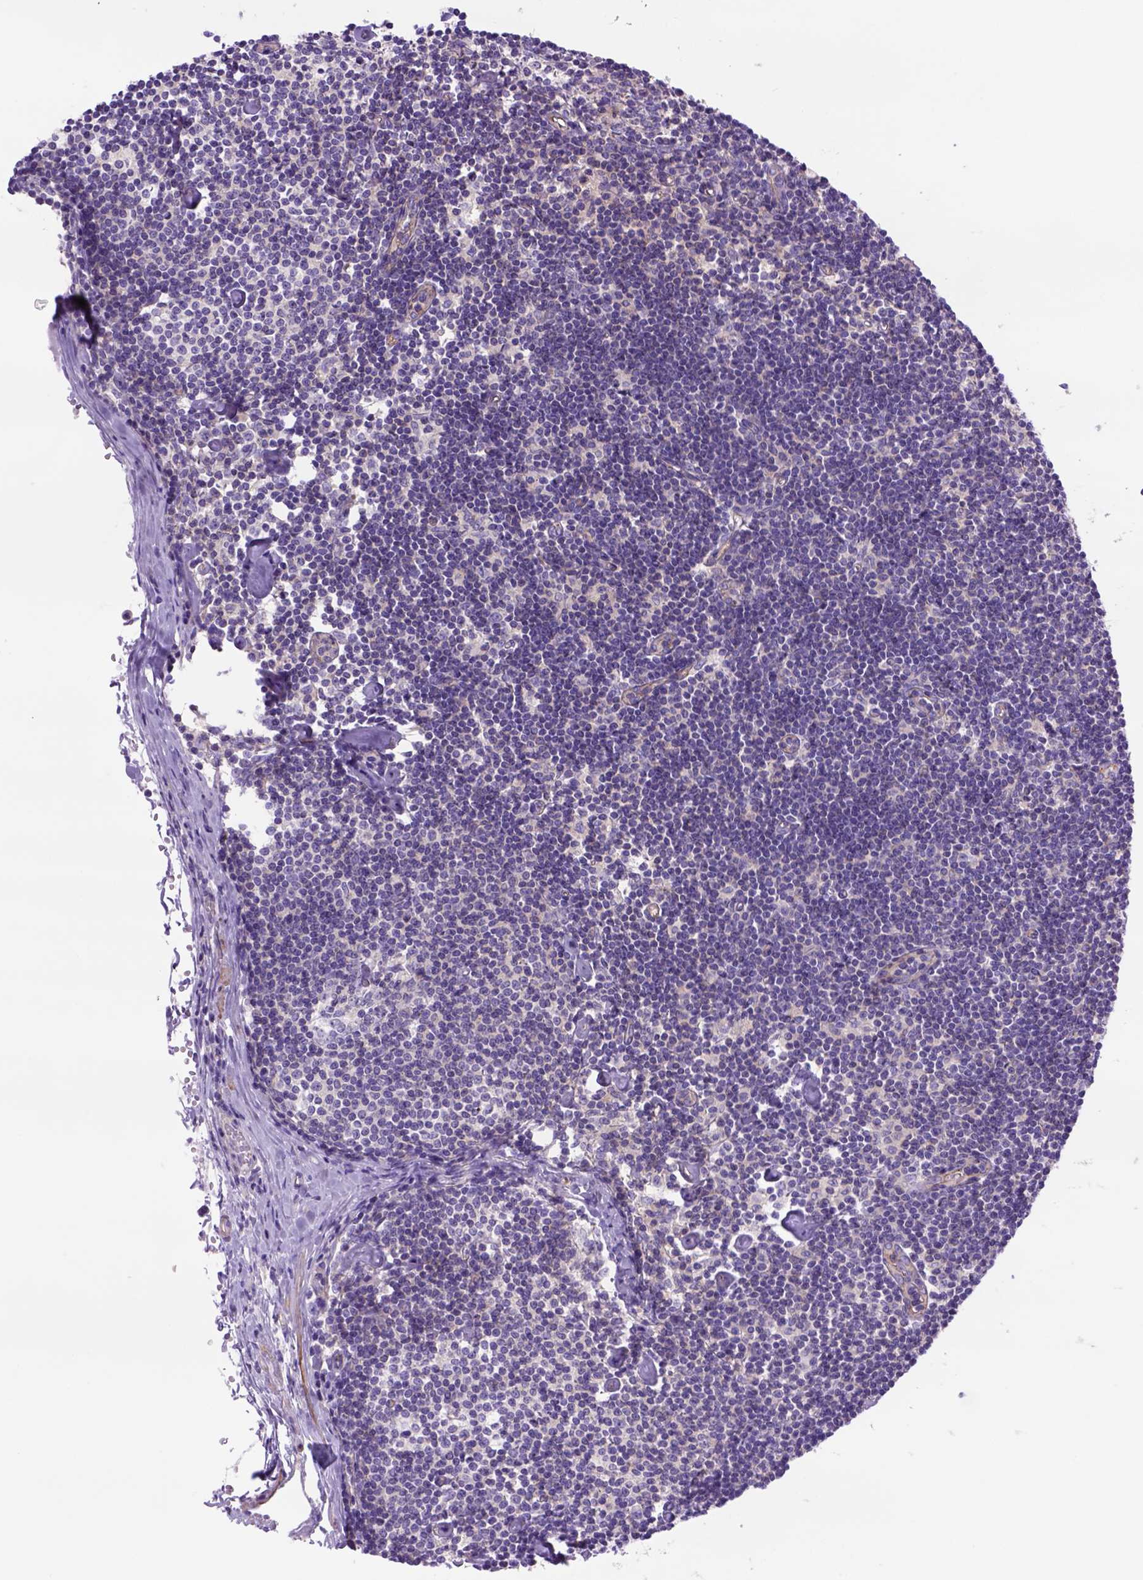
{"staining": {"intensity": "negative", "quantity": "none", "location": "none"}, "tissue": "lymph node", "cell_type": "Germinal center cells", "image_type": "normal", "snomed": [{"axis": "morphology", "description": "Normal tissue, NOS"}, {"axis": "topography", "description": "Lymph node"}], "caption": "Protein analysis of benign lymph node reveals no significant positivity in germinal center cells. (Brightfield microscopy of DAB (3,3'-diaminobenzidine) immunohistochemistry (IHC) at high magnification).", "gene": "PEX12", "patient": {"sex": "female", "age": 42}}